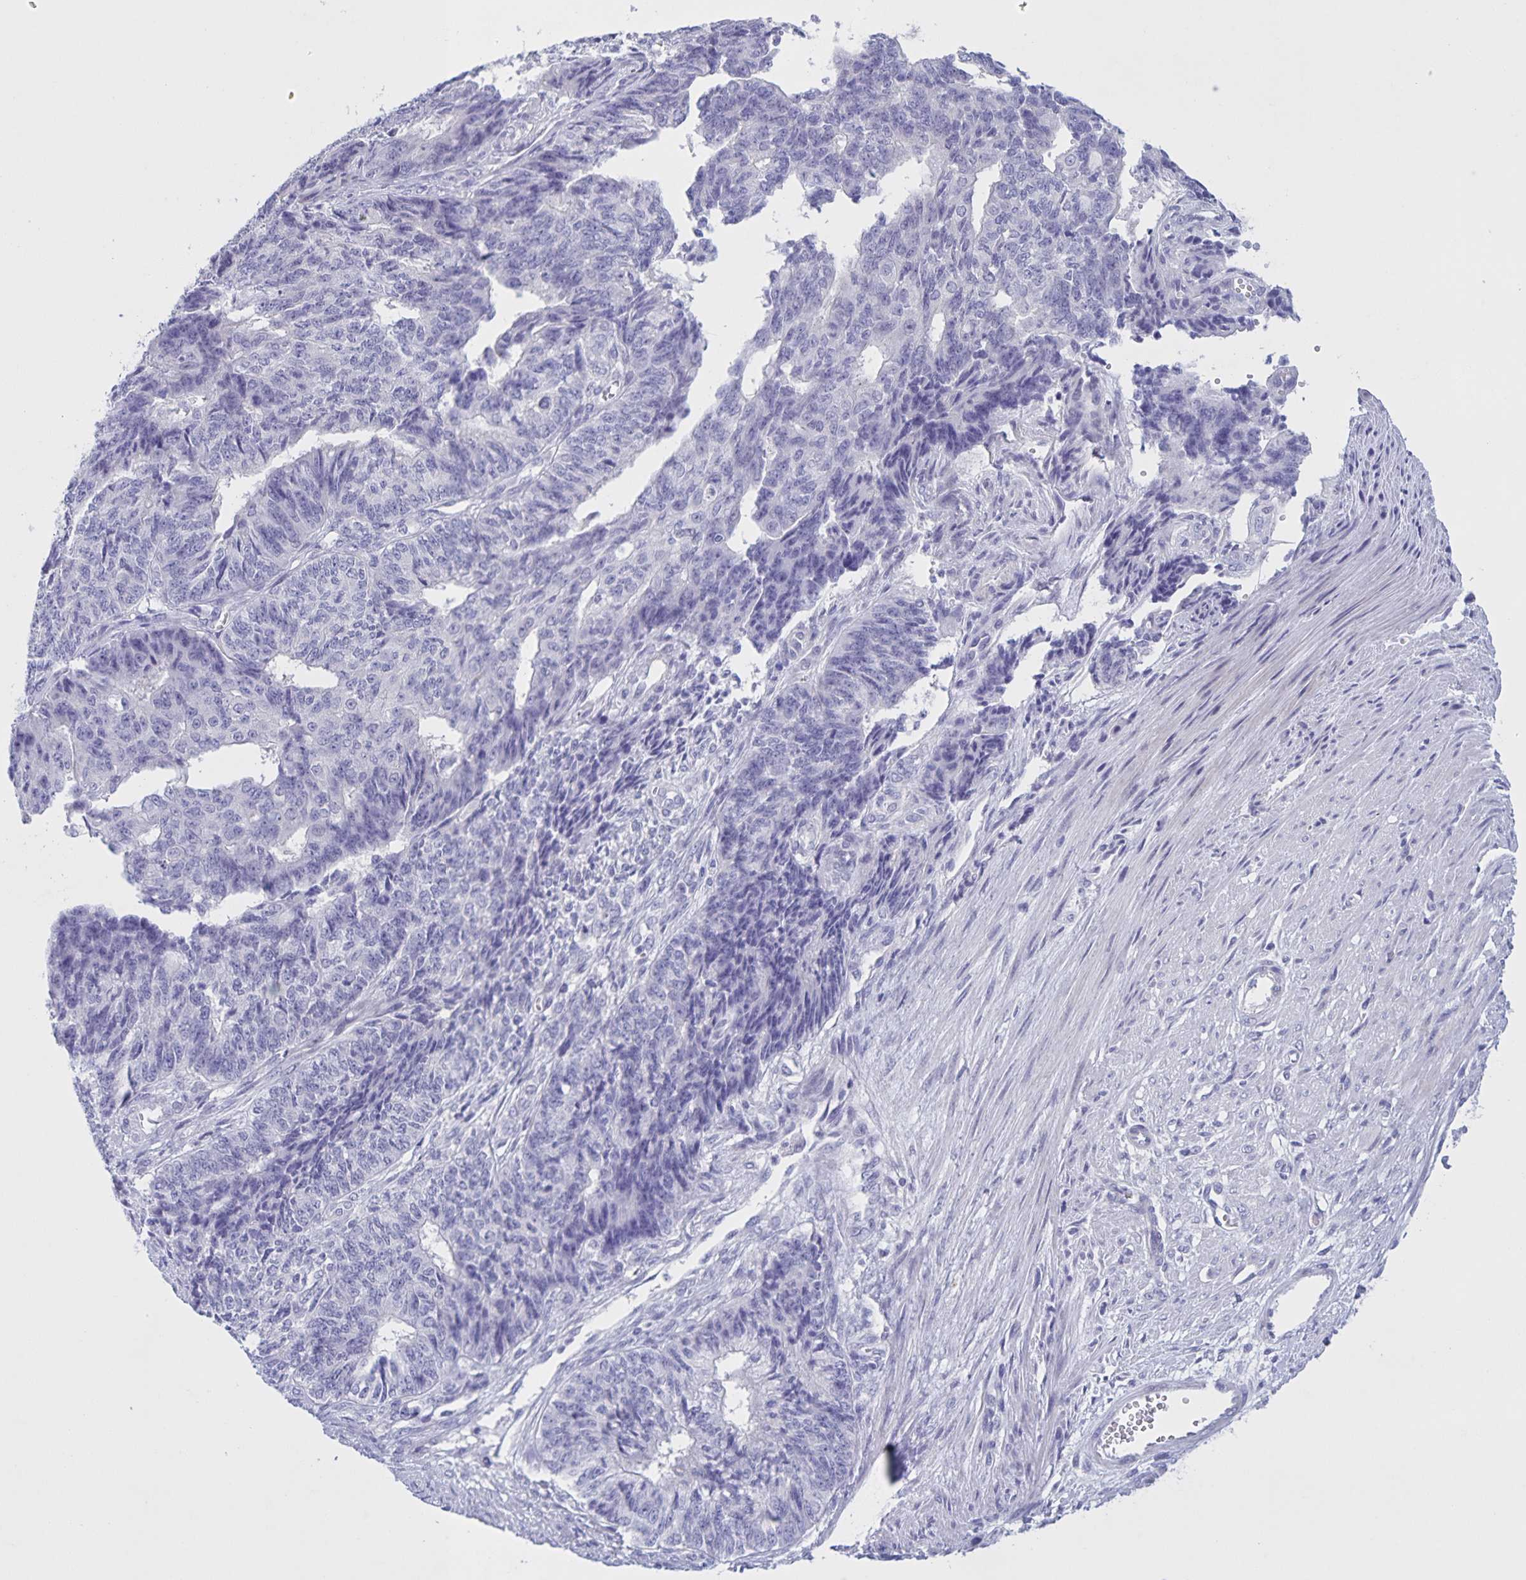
{"staining": {"intensity": "negative", "quantity": "none", "location": "none"}, "tissue": "endometrial cancer", "cell_type": "Tumor cells", "image_type": "cancer", "snomed": [{"axis": "morphology", "description": "Adenocarcinoma, NOS"}, {"axis": "topography", "description": "Endometrium"}], "caption": "IHC photomicrograph of human endometrial cancer stained for a protein (brown), which shows no expression in tumor cells.", "gene": "DMGDH", "patient": {"sex": "female", "age": 32}}